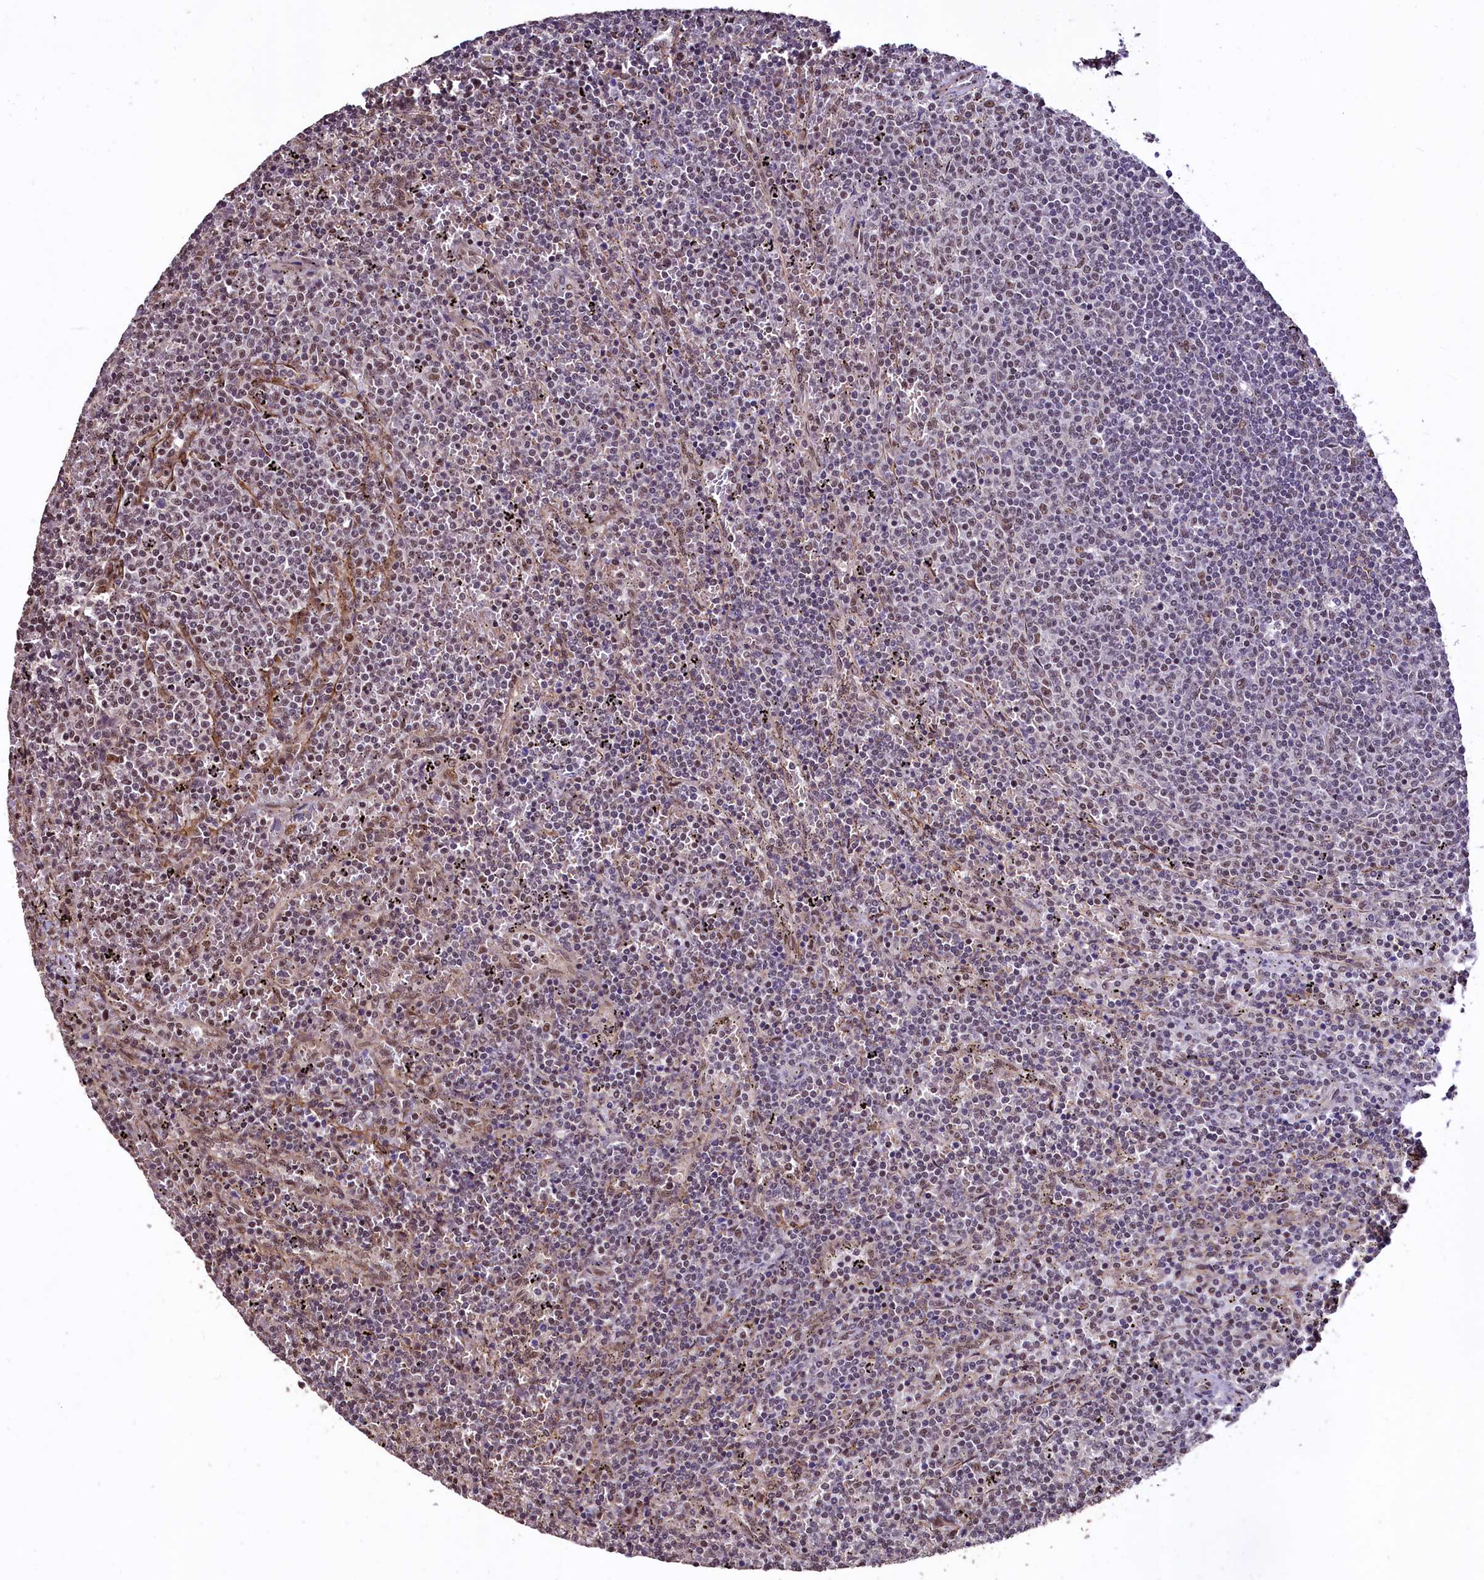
{"staining": {"intensity": "moderate", "quantity": "<25%", "location": "nuclear"}, "tissue": "lymphoma", "cell_type": "Tumor cells", "image_type": "cancer", "snomed": [{"axis": "morphology", "description": "Malignant lymphoma, non-Hodgkin's type, Low grade"}, {"axis": "topography", "description": "Spleen"}], "caption": "Immunohistochemical staining of lymphoma demonstrates low levels of moderate nuclear expression in about <25% of tumor cells.", "gene": "SFSWAP", "patient": {"sex": "female", "age": 50}}